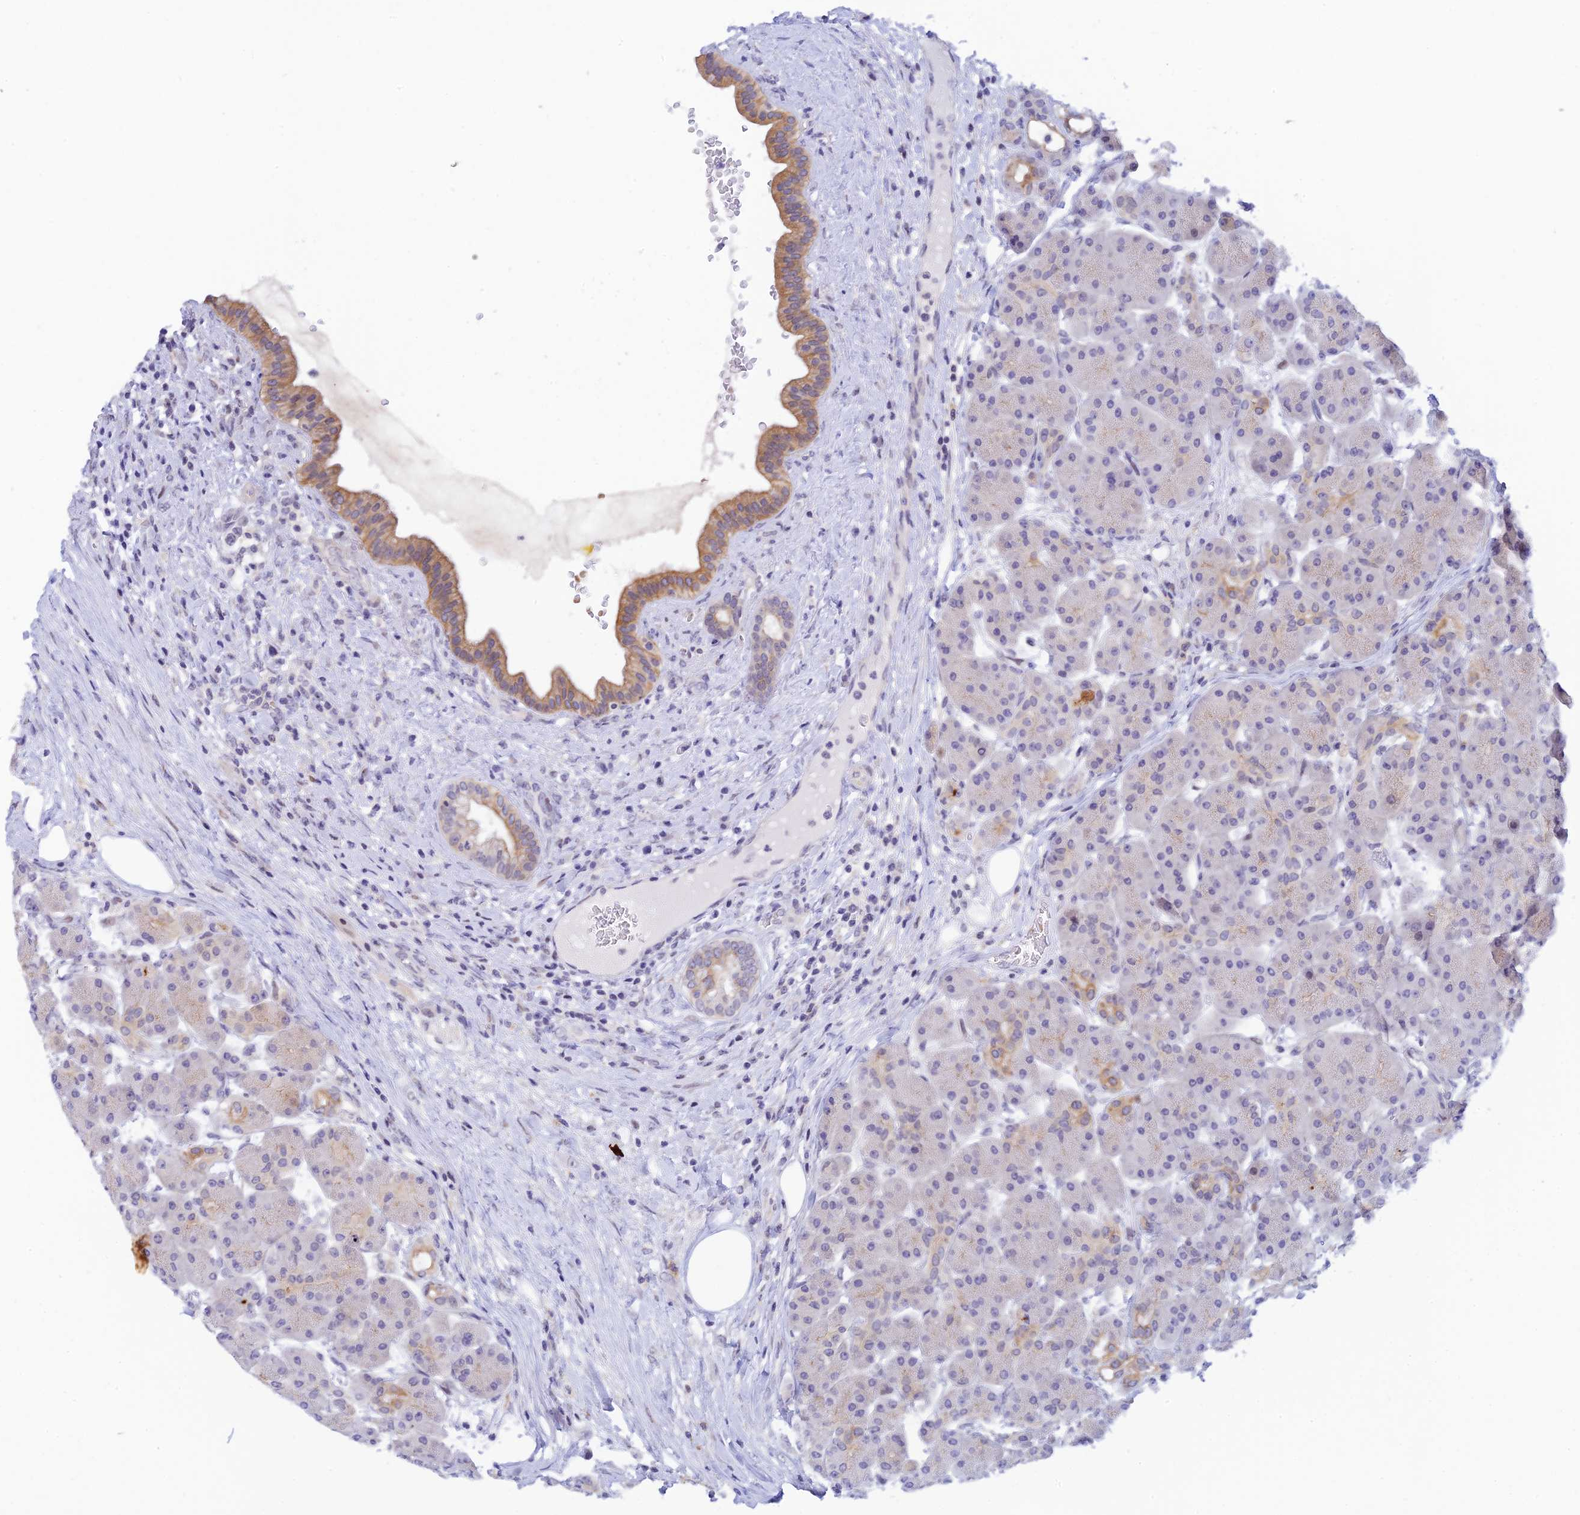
{"staining": {"intensity": "moderate", "quantity": "<25%", "location": "cytoplasmic/membranous"}, "tissue": "pancreas", "cell_type": "Exocrine glandular cells", "image_type": "normal", "snomed": [{"axis": "morphology", "description": "Normal tissue, NOS"}, {"axis": "topography", "description": "Pancreas"}], "caption": "This histopathology image displays immunohistochemistry staining of unremarkable pancreas, with low moderate cytoplasmic/membranous positivity in approximately <25% of exocrine glandular cells.", "gene": "RASGEF1B", "patient": {"sex": "male", "age": 63}}